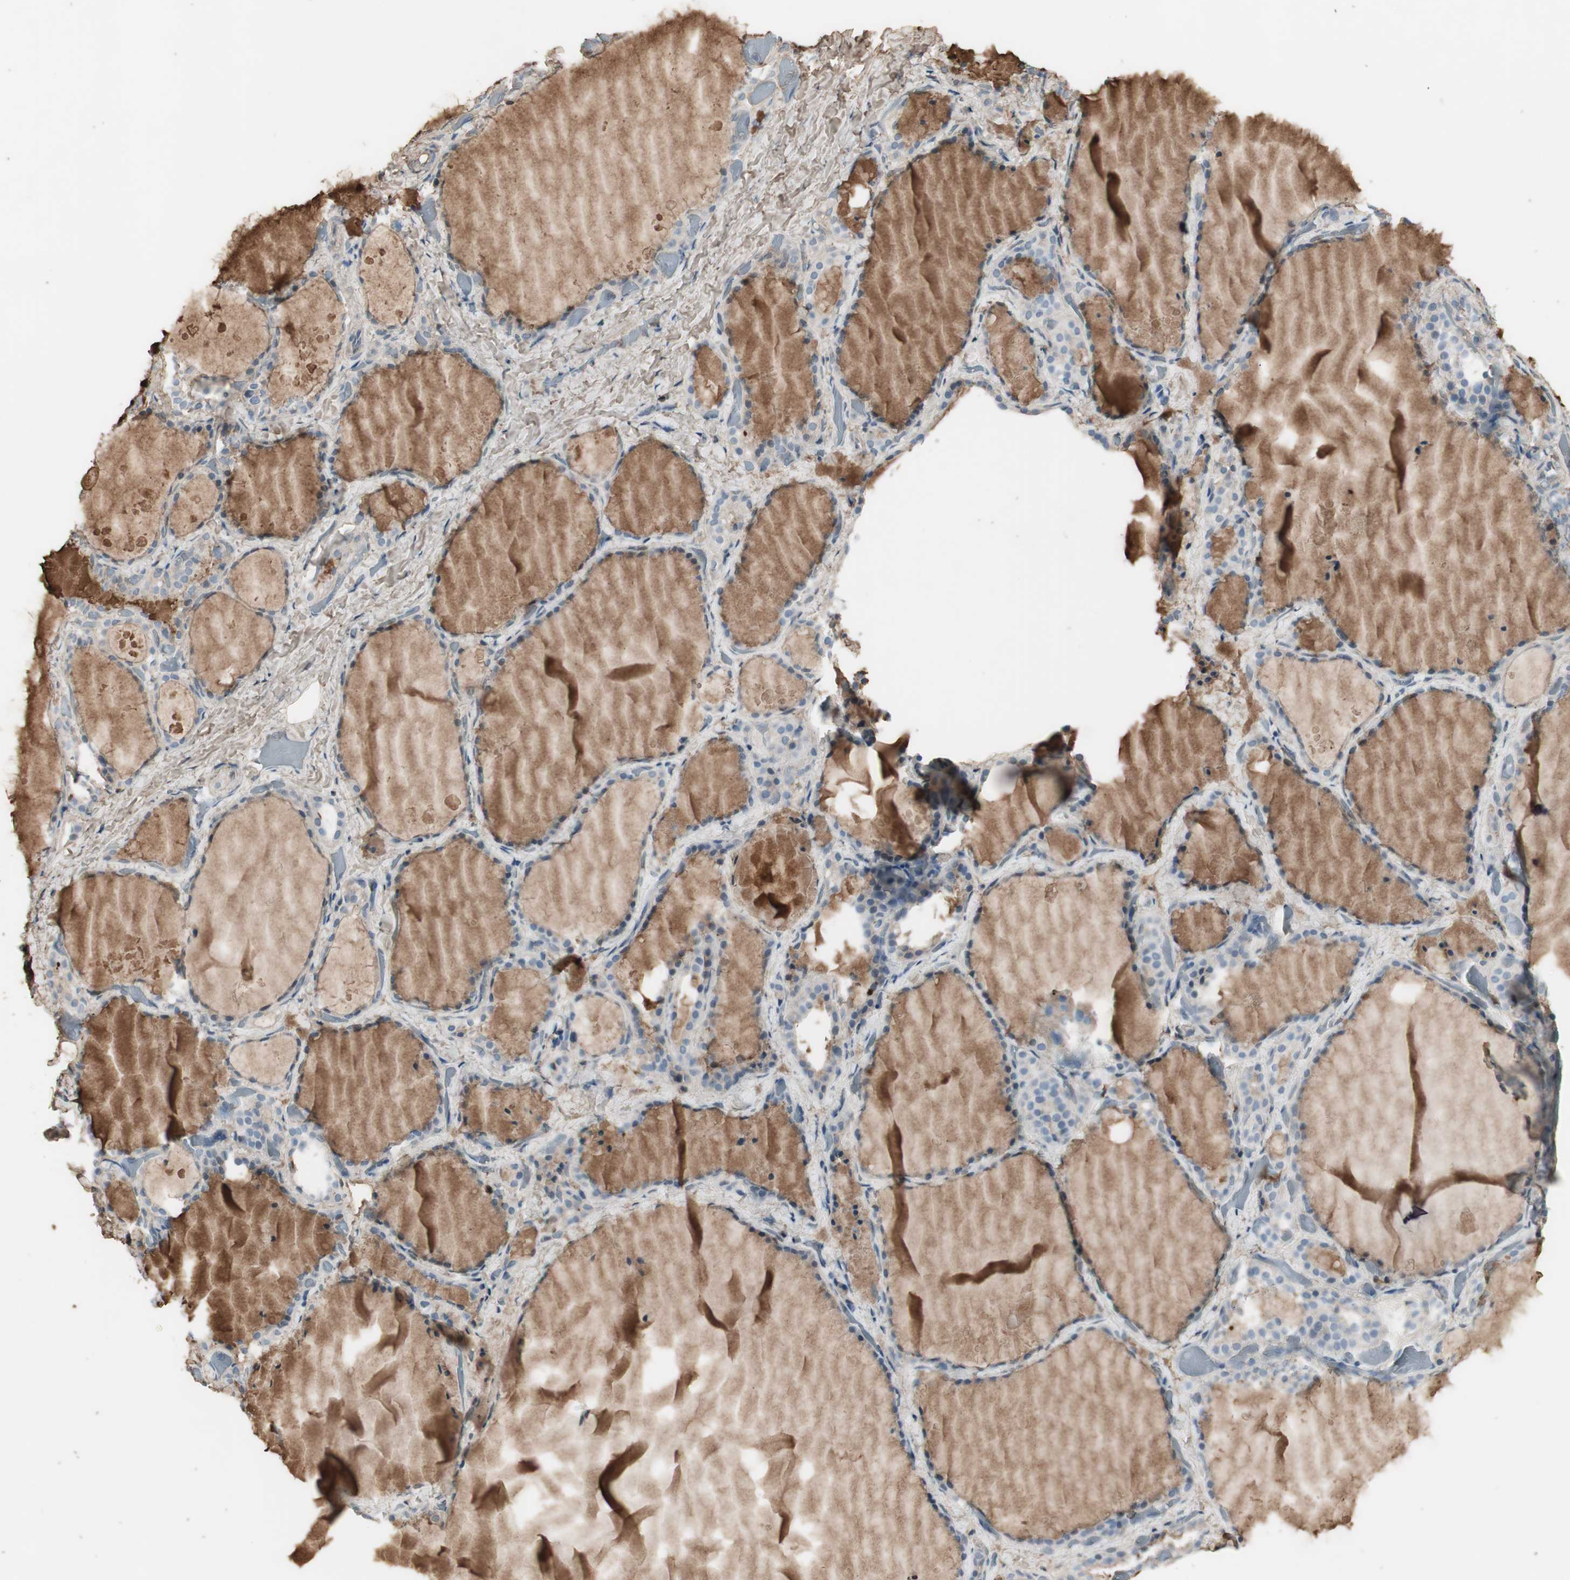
{"staining": {"intensity": "weak", "quantity": "<25%", "location": "cytoplasmic/membranous"}, "tissue": "thyroid gland", "cell_type": "Glandular cells", "image_type": "normal", "snomed": [{"axis": "morphology", "description": "Normal tissue, NOS"}, {"axis": "topography", "description": "Thyroid gland"}], "caption": "Glandular cells are negative for brown protein staining in benign thyroid gland.", "gene": "MMP14", "patient": {"sex": "female", "age": 44}}